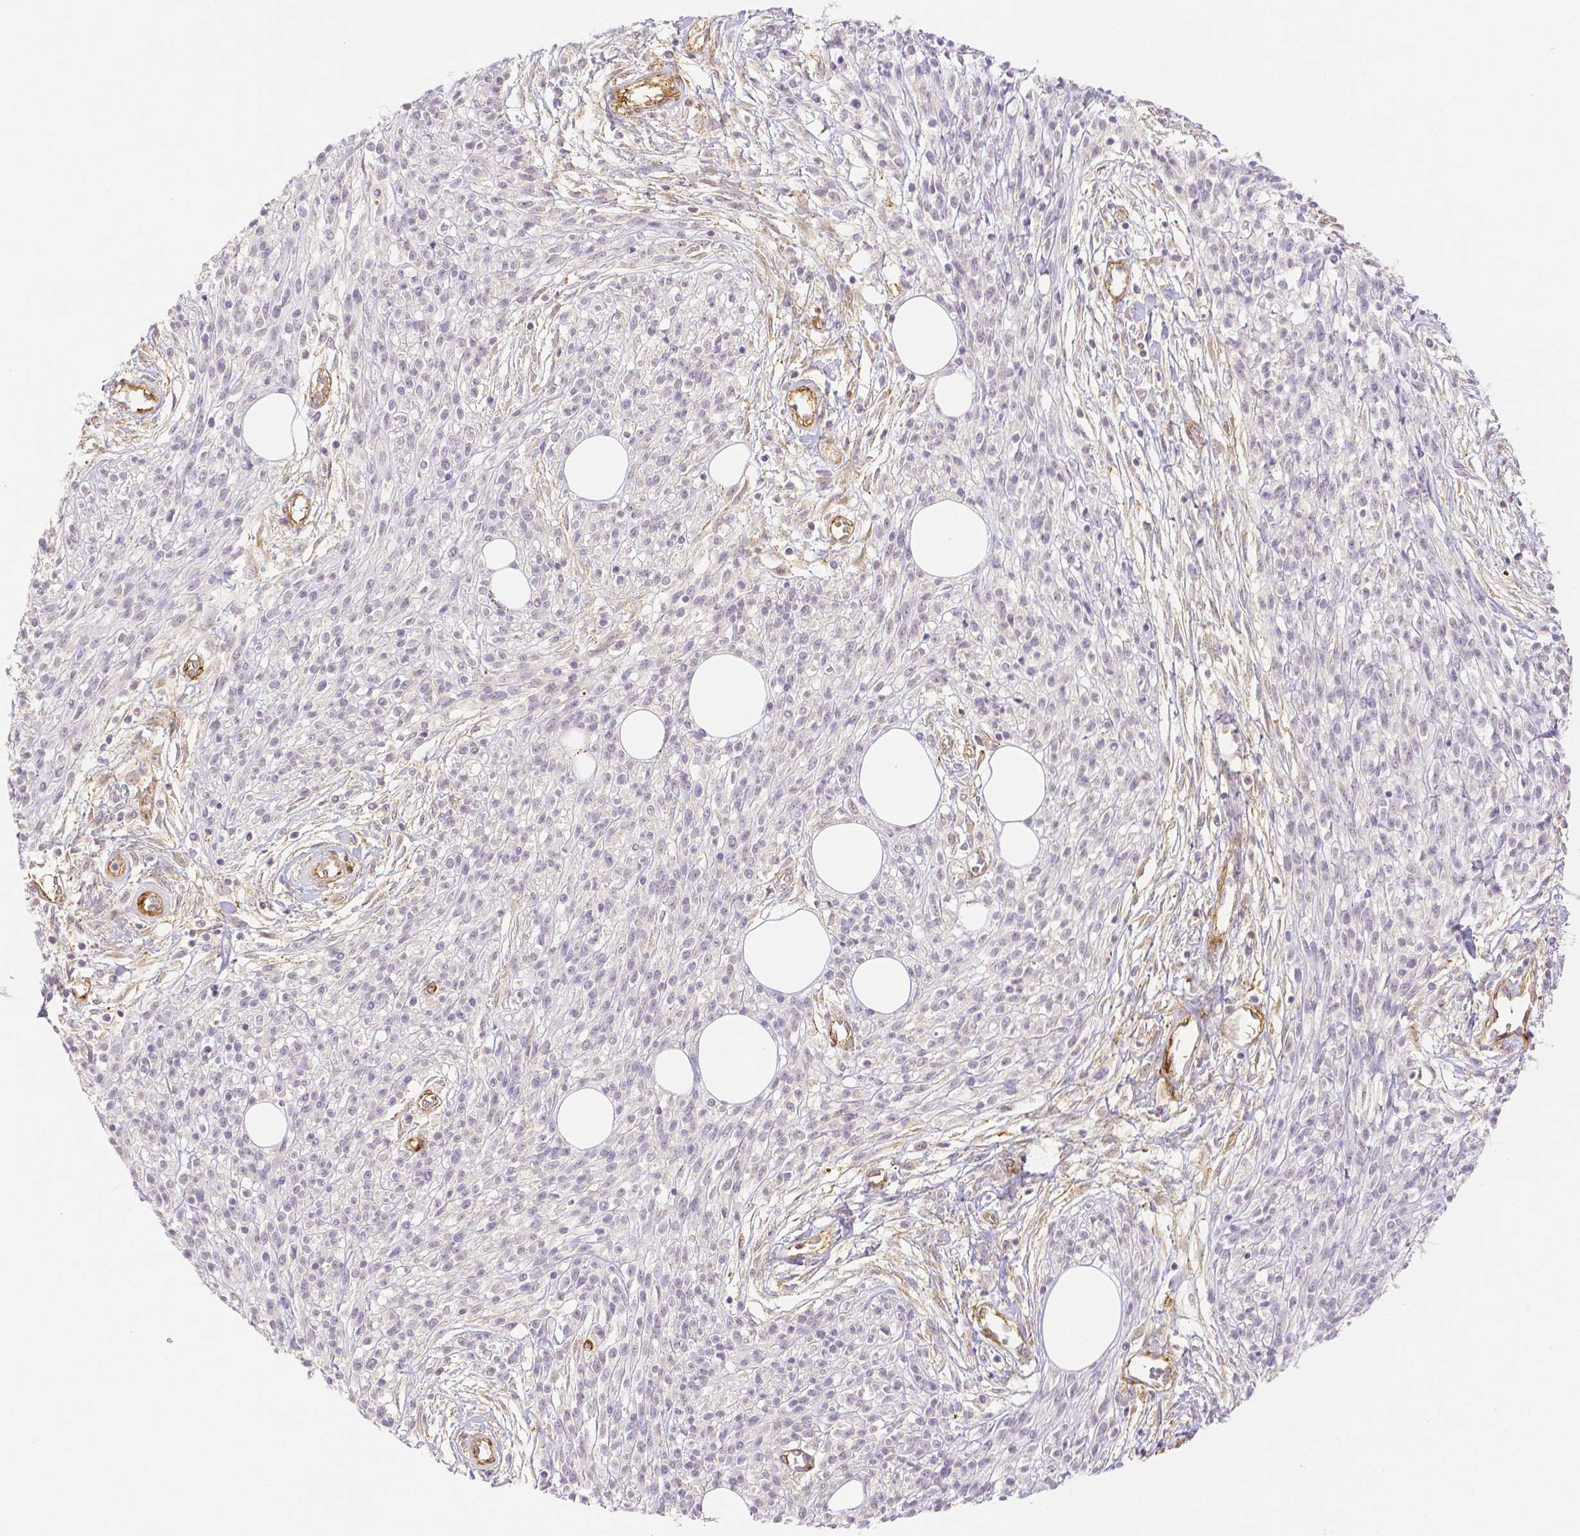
{"staining": {"intensity": "negative", "quantity": "none", "location": "none"}, "tissue": "melanoma", "cell_type": "Tumor cells", "image_type": "cancer", "snomed": [{"axis": "morphology", "description": "Malignant melanoma, NOS"}, {"axis": "topography", "description": "Skin"}, {"axis": "topography", "description": "Skin of trunk"}], "caption": "Immunohistochemistry (IHC) micrograph of human malignant melanoma stained for a protein (brown), which reveals no staining in tumor cells.", "gene": "THY1", "patient": {"sex": "male", "age": 74}}